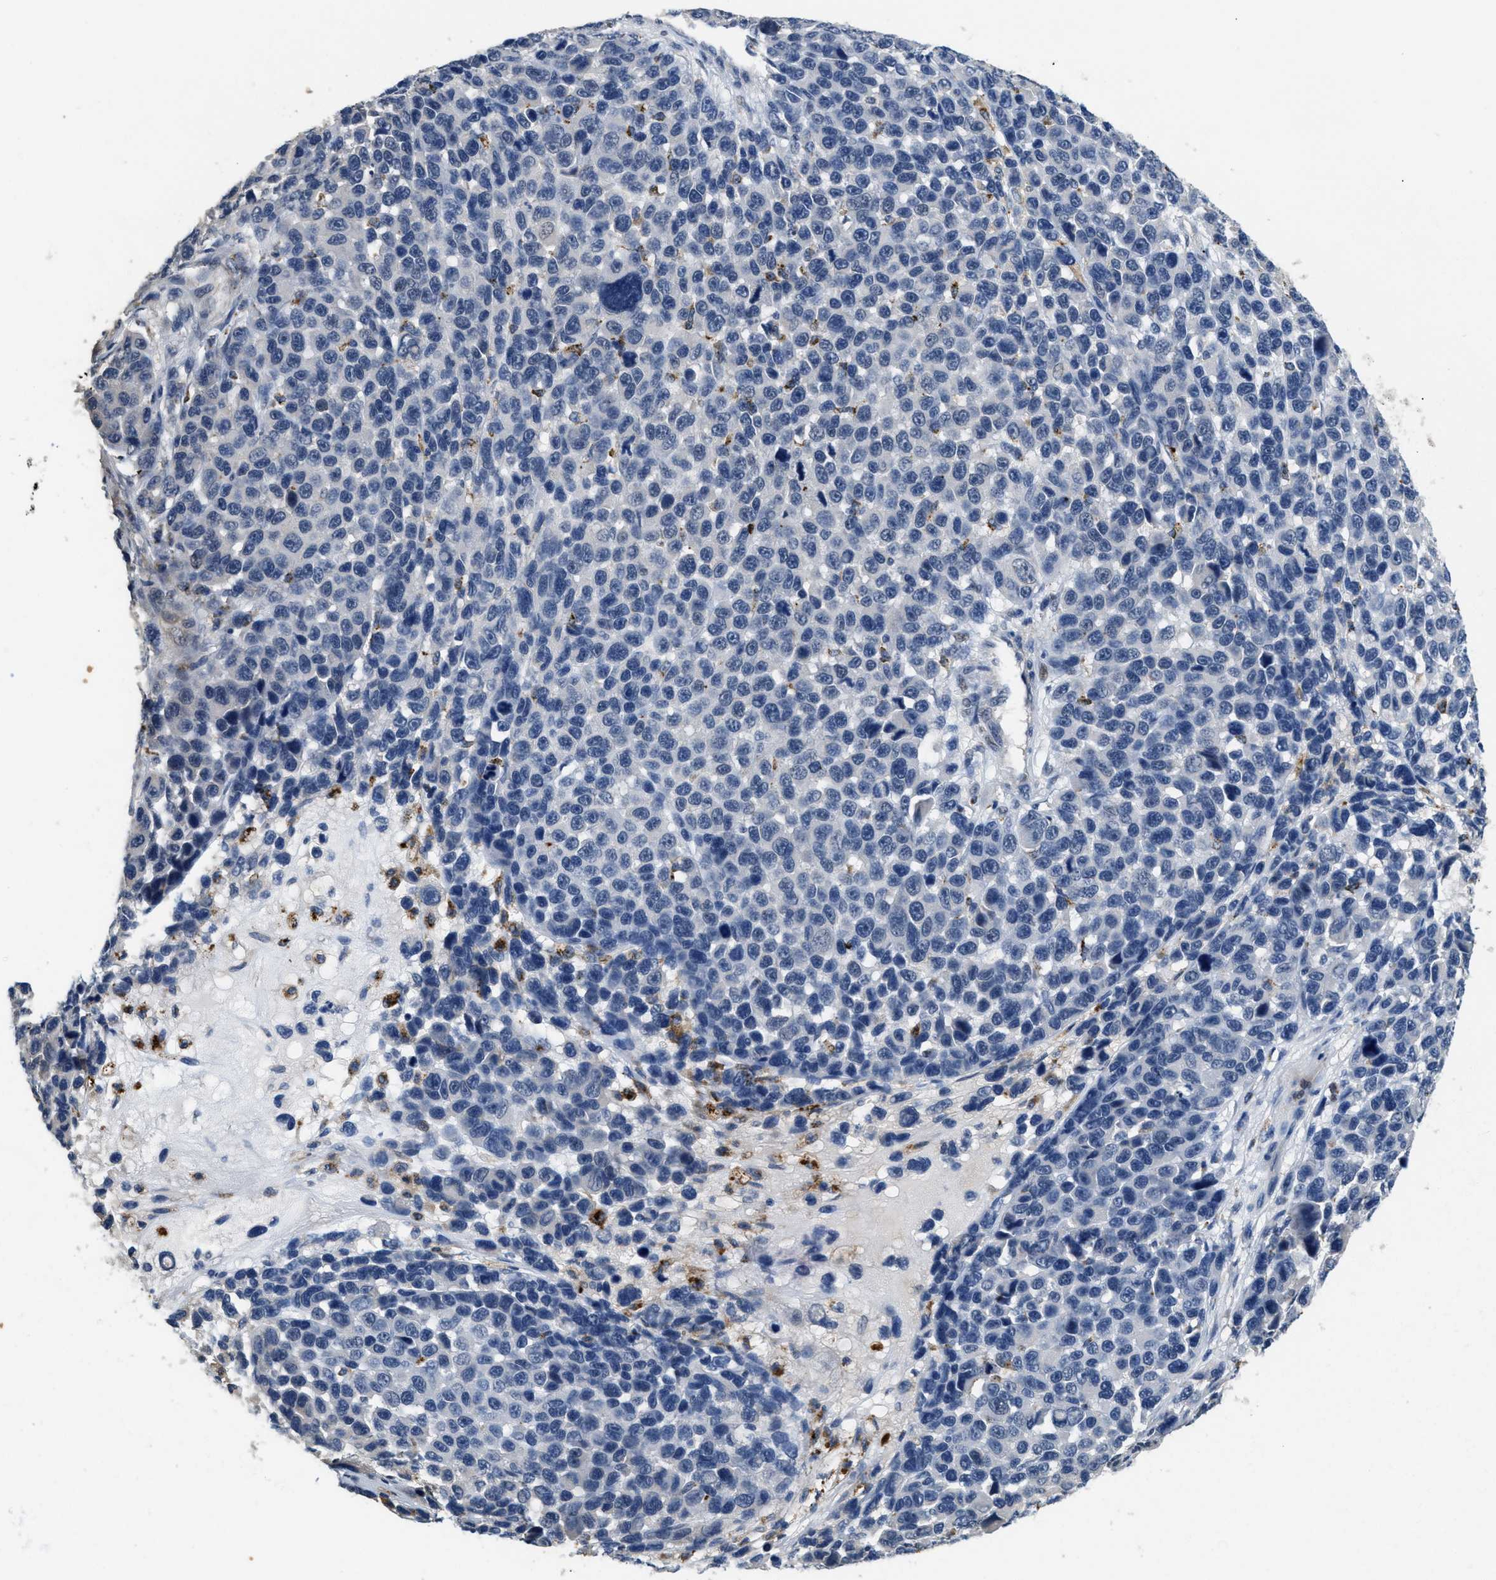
{"staining": {"intensity": "negative", "quantity": "none", "location": "none"}, "tissue": "melanoma", "cell_type": "Tumor cells", "image_type": "cancer", "snomed": [{"axis": "morphology", "description": "Malignant melanoma, NOS"}, {"axis": "topography", "description": "Skin"}], "caption": "Tumor cells show no significant protein expression in melanoma.", "gene": "BMPR2", "patient": {"sex": "male", "age": 53}}